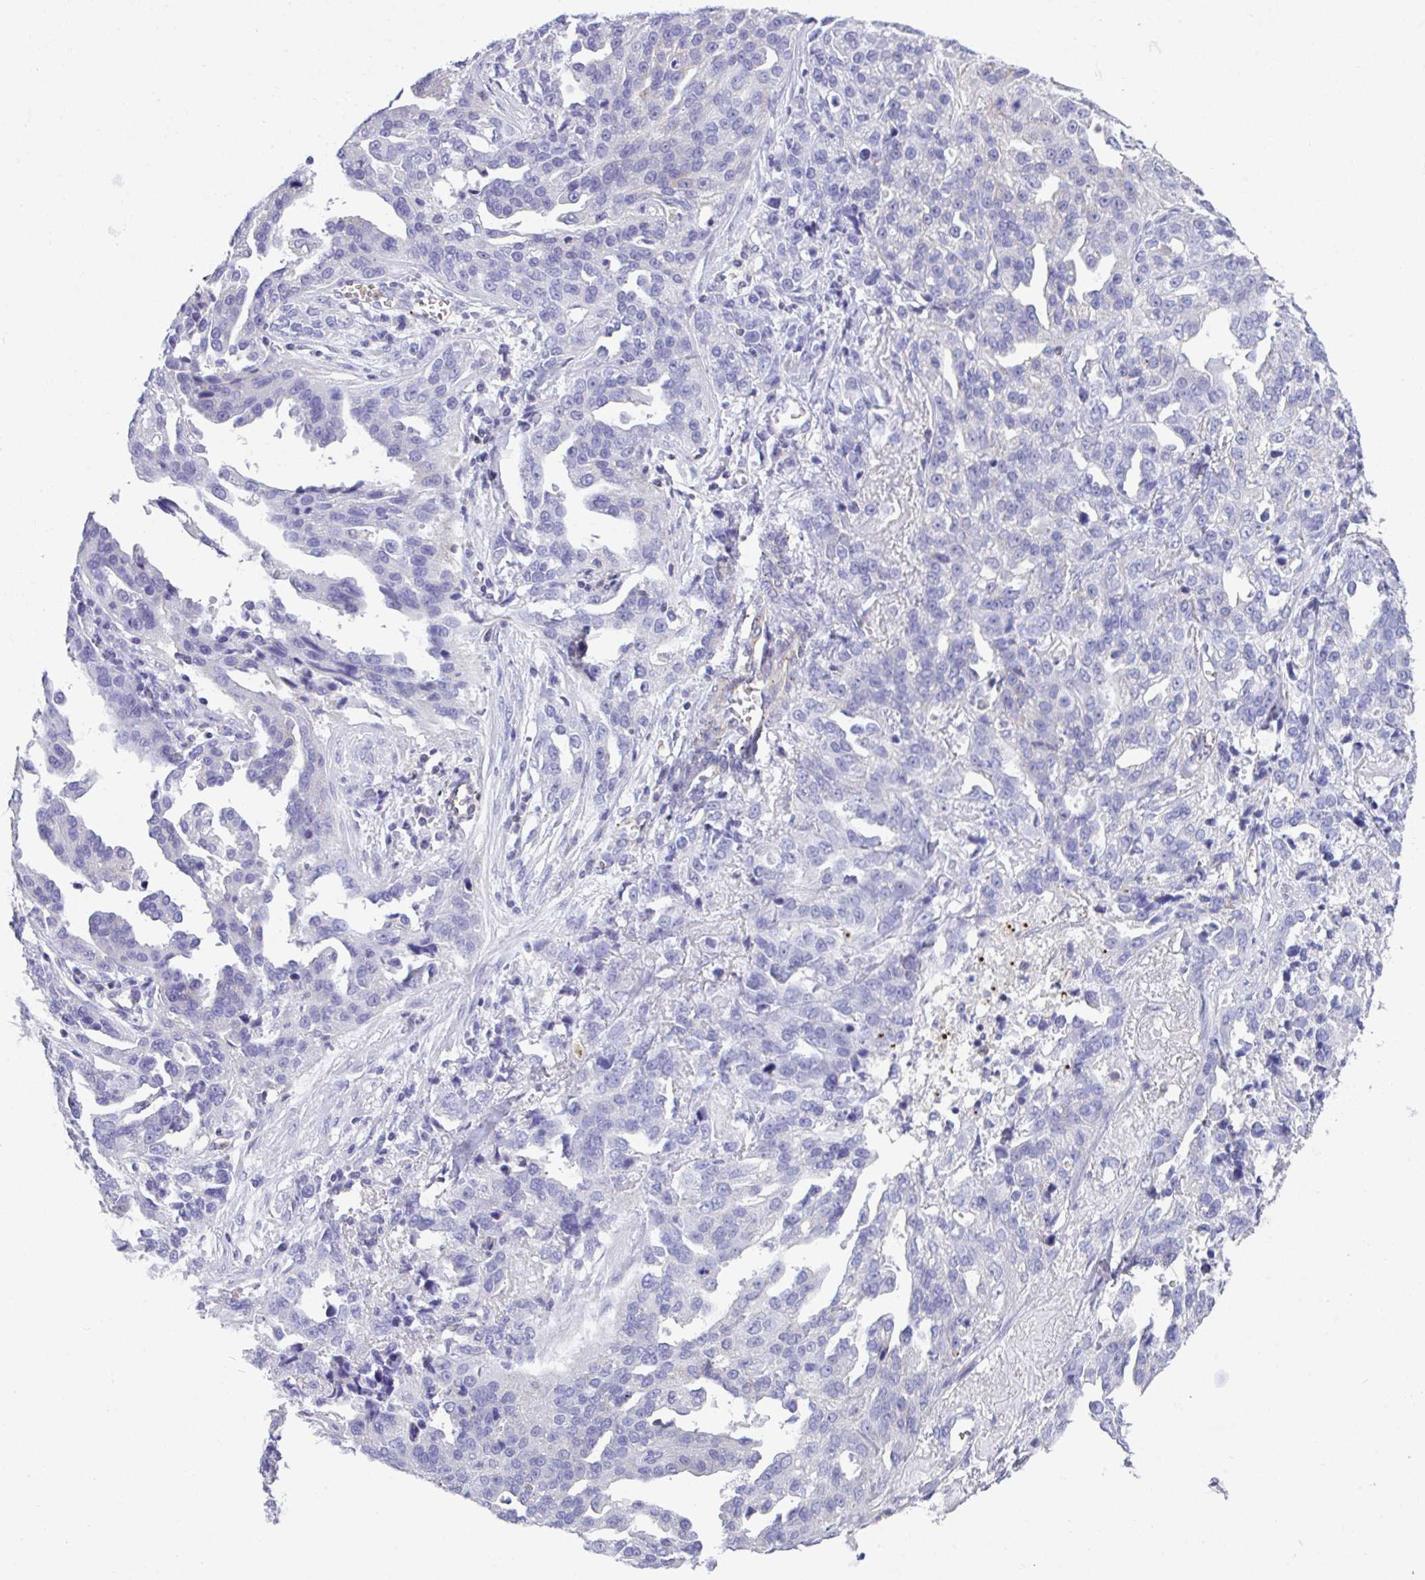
{"staining": {"intensity": "negative", "quantity": "none", "location": "none"}, "tissue": "ovarian cancer", "cell_type": "Tumor cells", "image_type": "cancer", "snomed": [{"axis": "morphology", "description": "Cystadenocarcinoma, serous, NOS"}, {"axis": "topography", "description": "Ovary"}], "caption": "The image exhibits no significant expression in tumor cells of ovarian cancer (serous cystadenocarcinoma).", "gene": "TNFAIP8", "patient": {"sex": "female", "age": 75}}